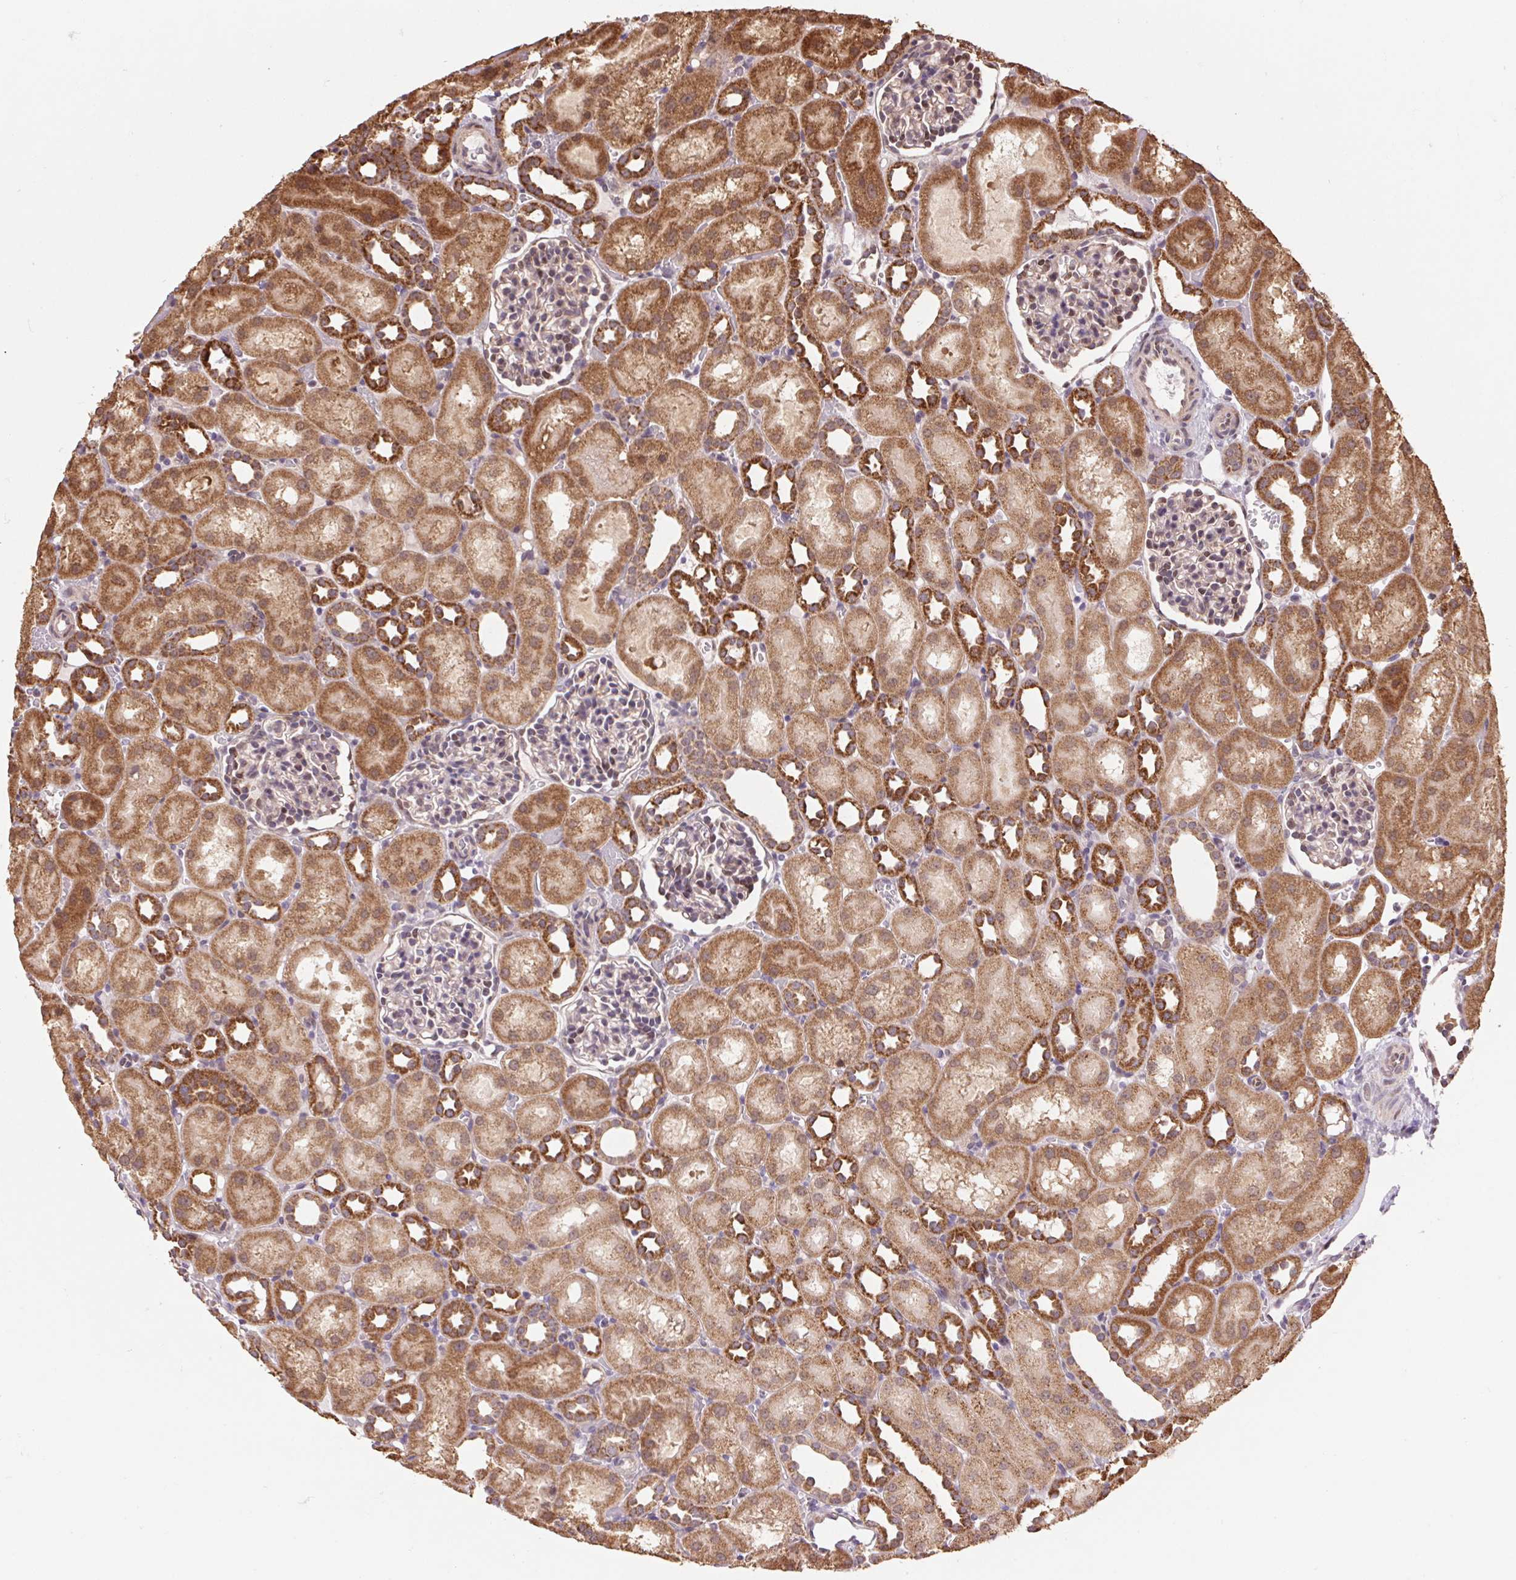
{"staining": {"intensity": "moderate", "quantity": "<25%", "location": "cytoplasmic/membranous"}, "tissue": "kidney", "cell_type": "Cells in glomeruli", "image_type": "normal", "snomed": [{"axis": "morphology", "description": "Normal tissue, NOS"}, {"axis": "topography", "description": "Kidney"}], "caption": "The histopathology image exhibits staining of benign kidney, revealing moderate cytoplasmic/membranous protein expression (brown color) within cells in glomeruli. The protein of interest is stained brown, and the nuclei are stained in blue (DAB IHC with brightfield microscopy, high magnification).", "gene": "PDHA1", "patient": {"sex": "male", "age": 1}}